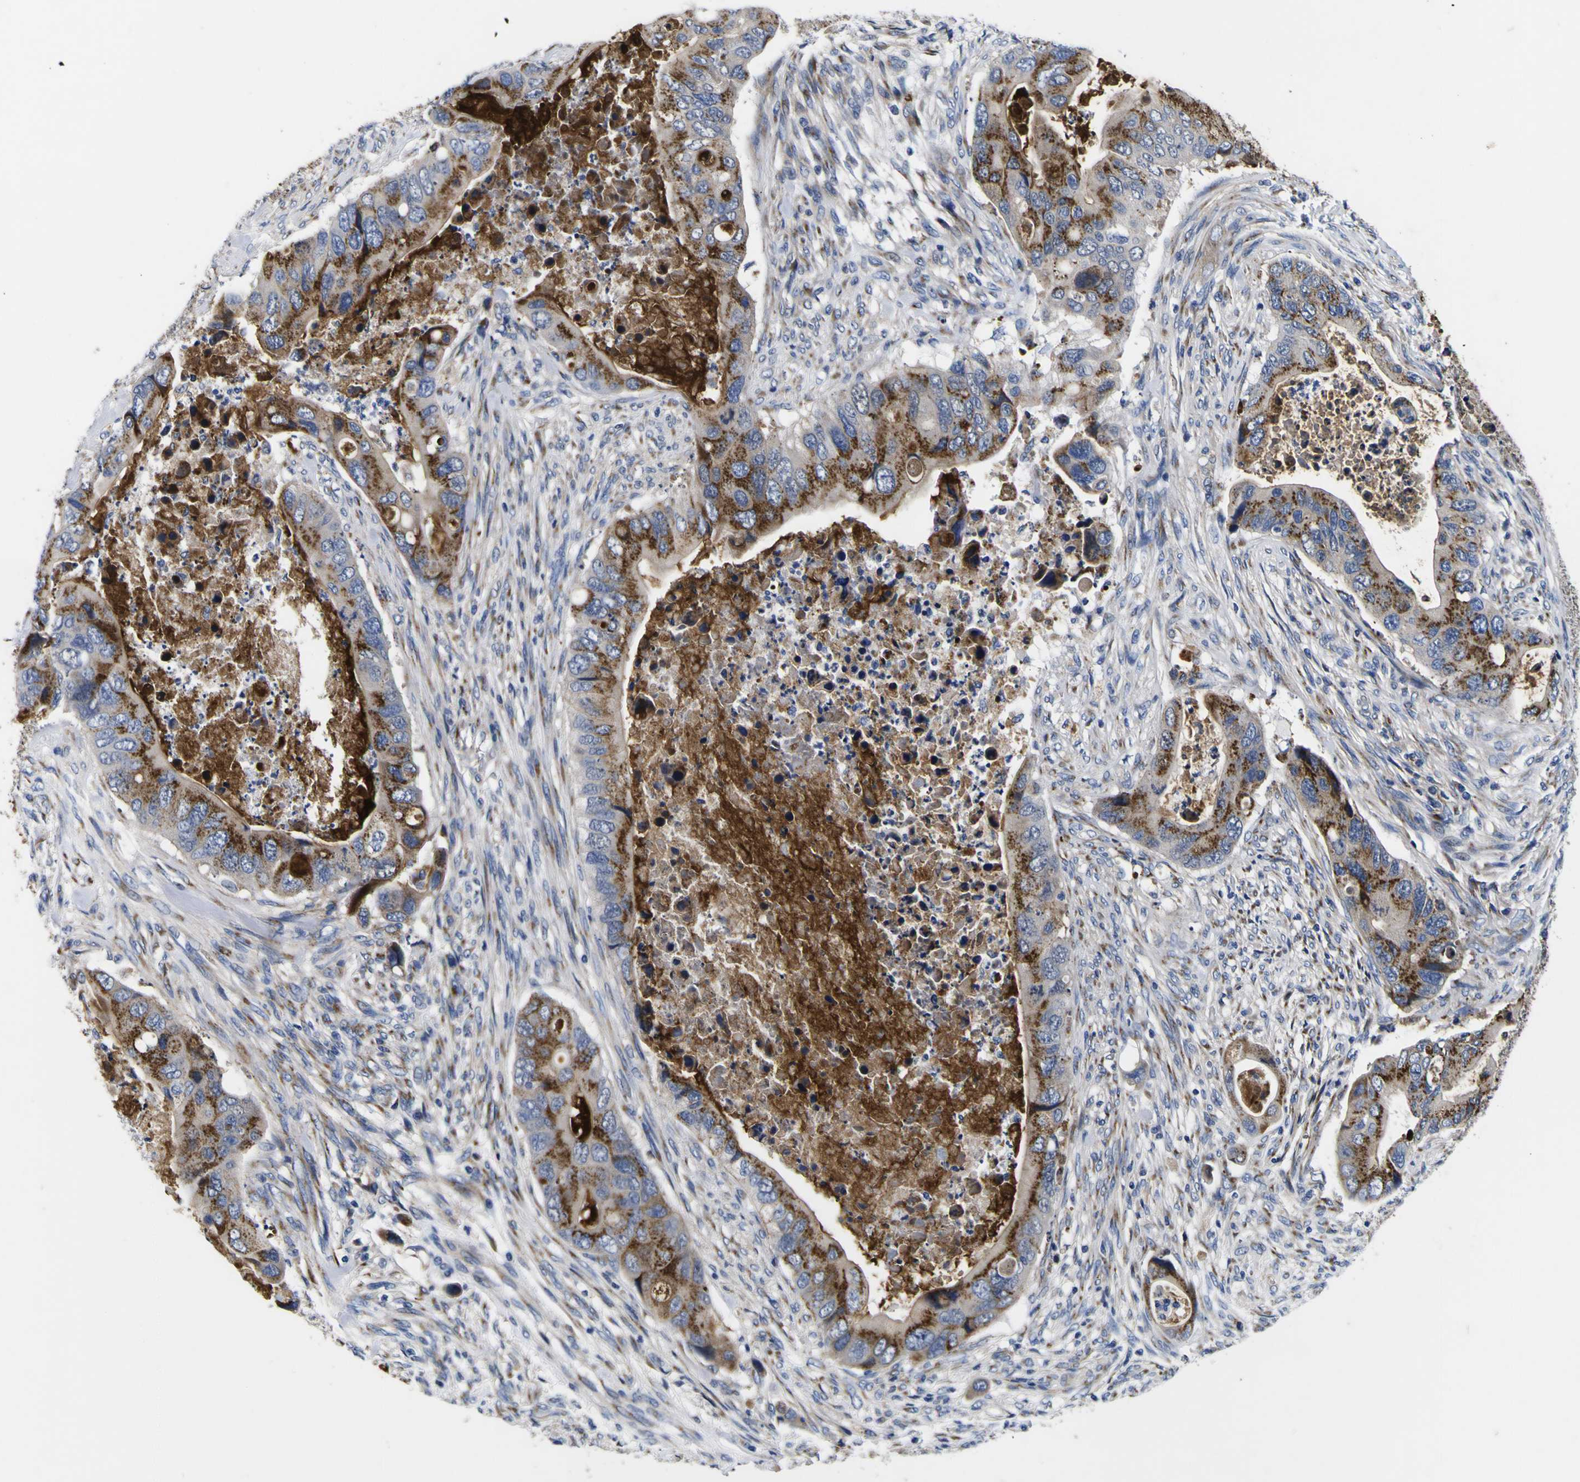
{"staining": {"intensity": "strong", "quantity": ">75%", "location": "cytoplasmic/membranous"}, "tissue": "colorectal cancer", "cell_type": "Tumor cells", "image_type": "cancer", "snomed": [{"axis": "morphology", "description": "Adenocarcinoma, NOS"}, {"axis": "topography", "description": "Rectum"}], "caption": "Tumor cells demonstrate high levels of strong cytoplasmic/membranous expression in about >75% of cells in human colorectal cancer (adenocarcinoma). The protein is shown in brown color, while the nuclei are stained blue.", "gene": "COA1", "patient": {"sex": "female", "age": 57}}